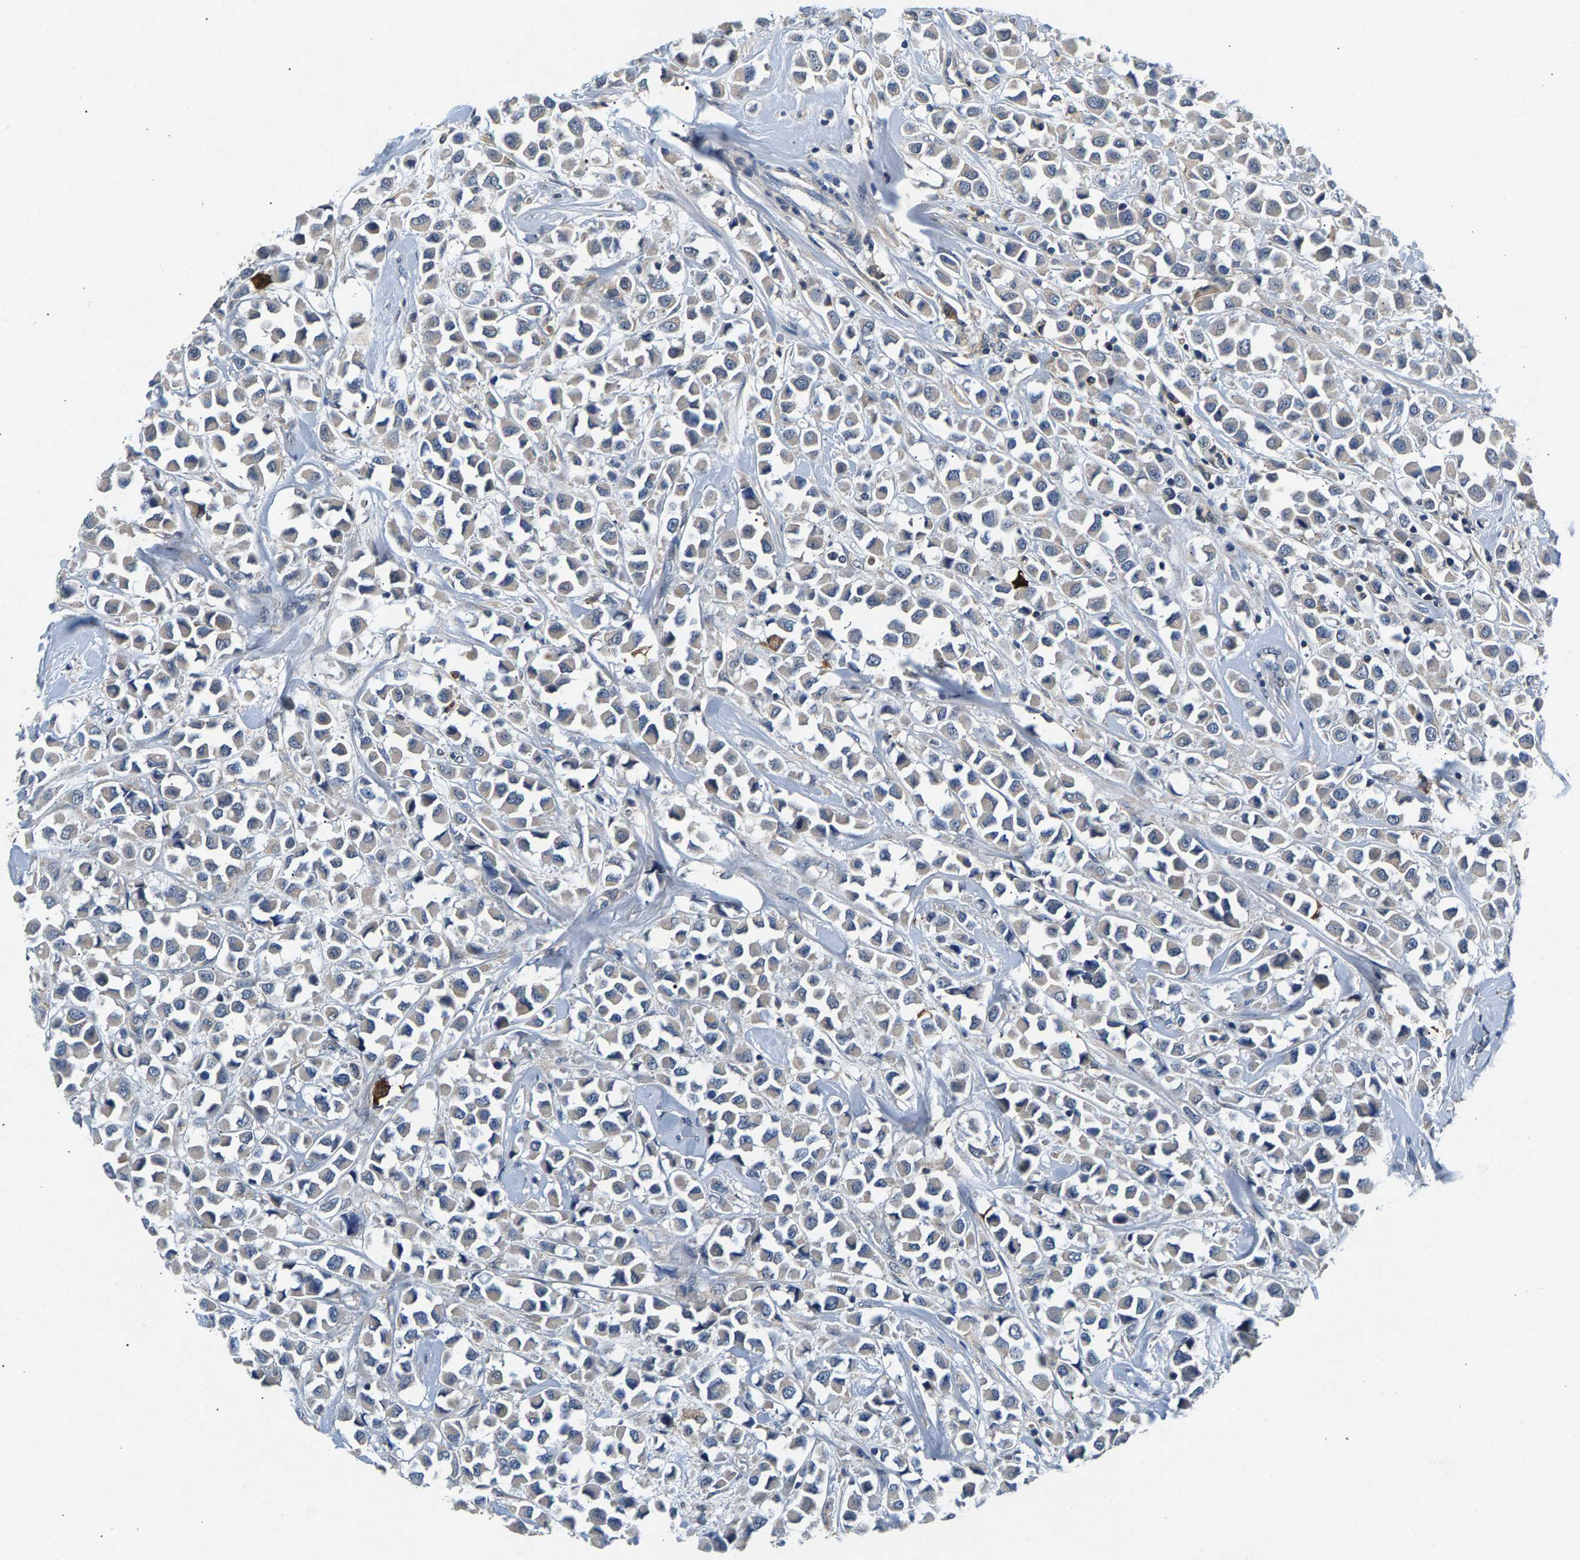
{"staining": {"intensity": "weak", "quantity": "25%-75%", "location": "cytoplasmic/membranous"}, "tissue": "breast cancer", "cell_type": "Tumor cells", "image_type": "cancer", "snomed": [{"axis": "morphology", "description": "Duct carcinoma"}, {"axis": "topography", "description": "Breast"}], "caption": "This photomicrograph shows immunohistochemistry staining of breast cancer, with low weak cytoplasmic/membranous positivity in about 25%-75% of tumor cells.", "gene": "NT5C", "patient": {"sex": "female", "age": 61}}